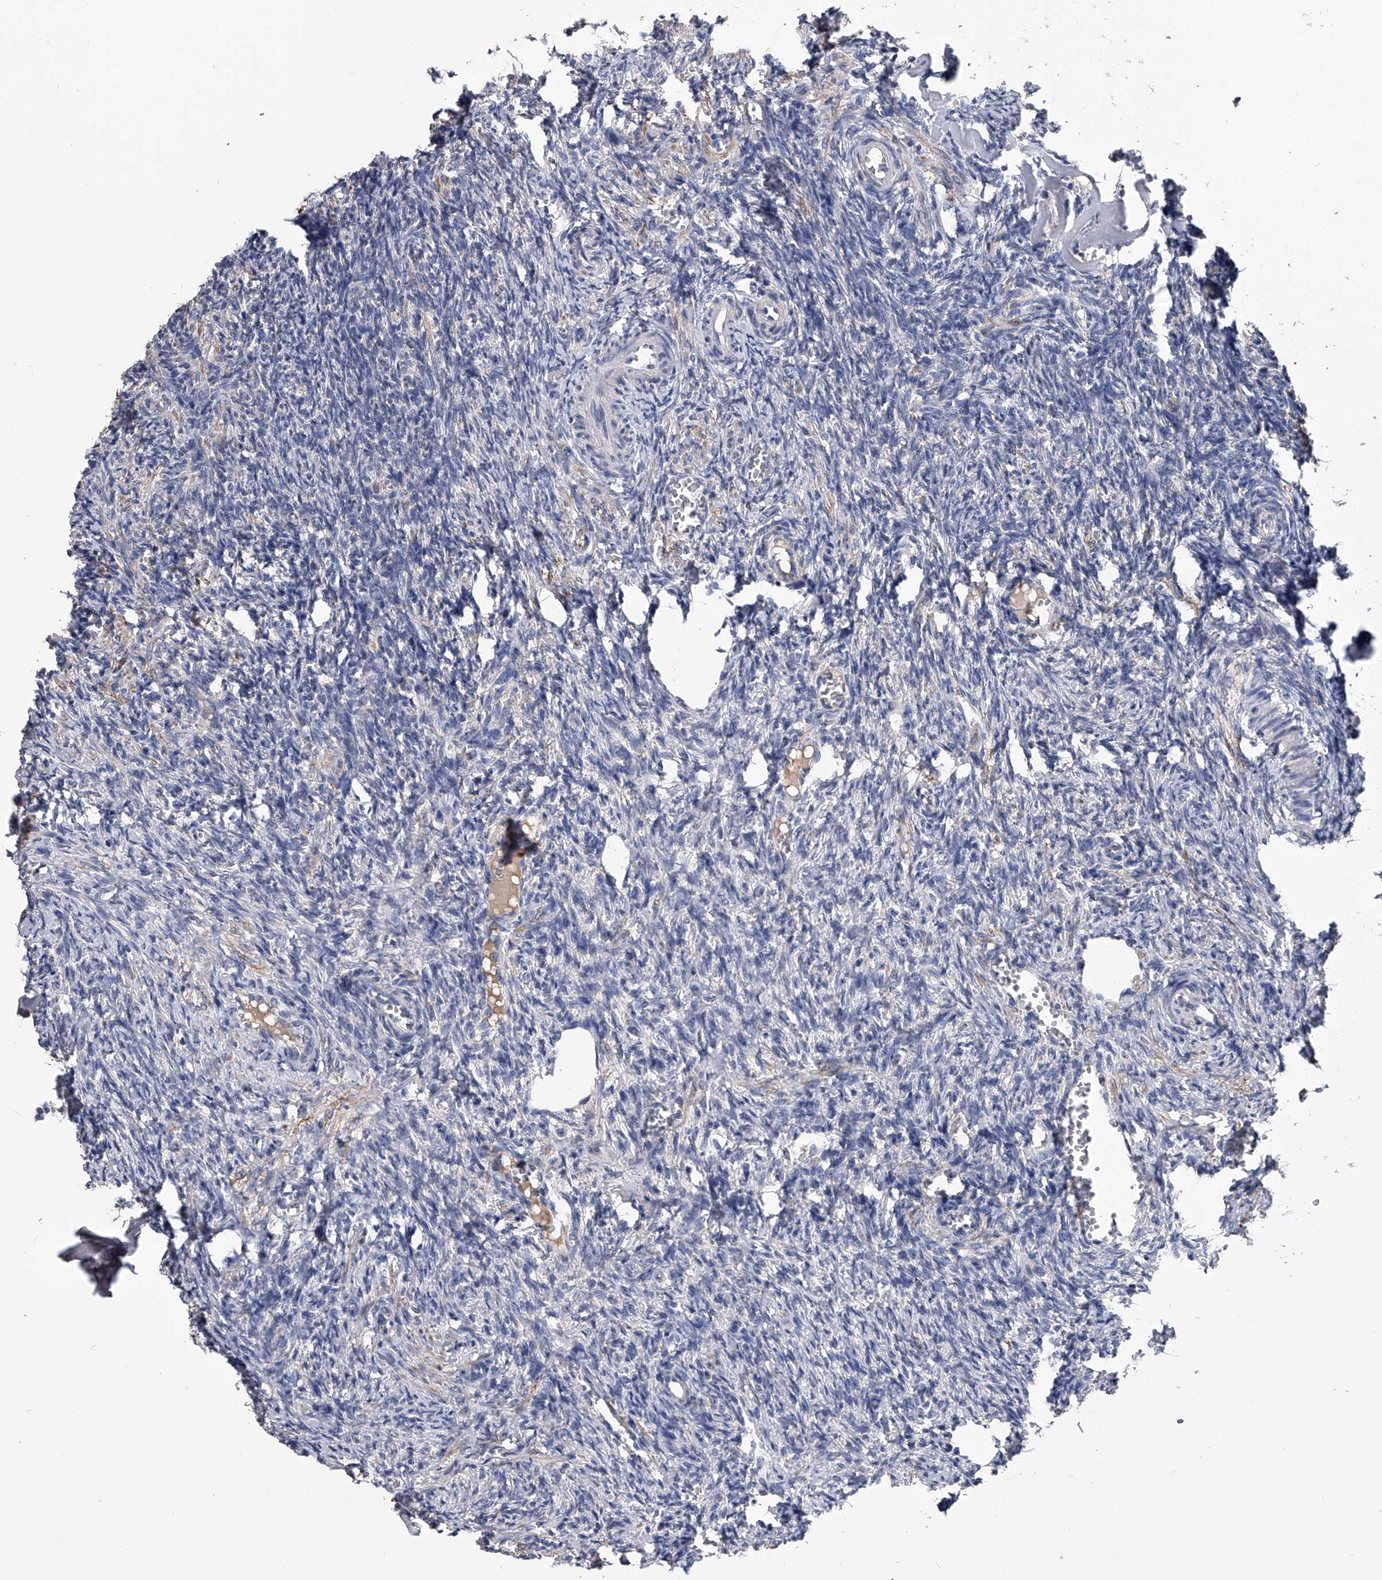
{"staining": {"intensity": "negative", "quantity": "none", "location": "none"}, "tissue": "ovary", "cell_type": "Ovarian stroma cells", "image_type": "normal", "snomed": [{"axis": "morphology", "description": "Normal tissue, NOS"}, {"axis": "topography", "description": "Ovary"}], "caption": "IHC histopathology image of unremarkable ovary: human ovary stained with DAB displays no significant protein staining in ovarian stroma cells. (DAB immunohistochemistry visualized using brightfield microscopy, high magnification).", "gene": "OAT", "patient": {"sex": "female", "age": 27}}